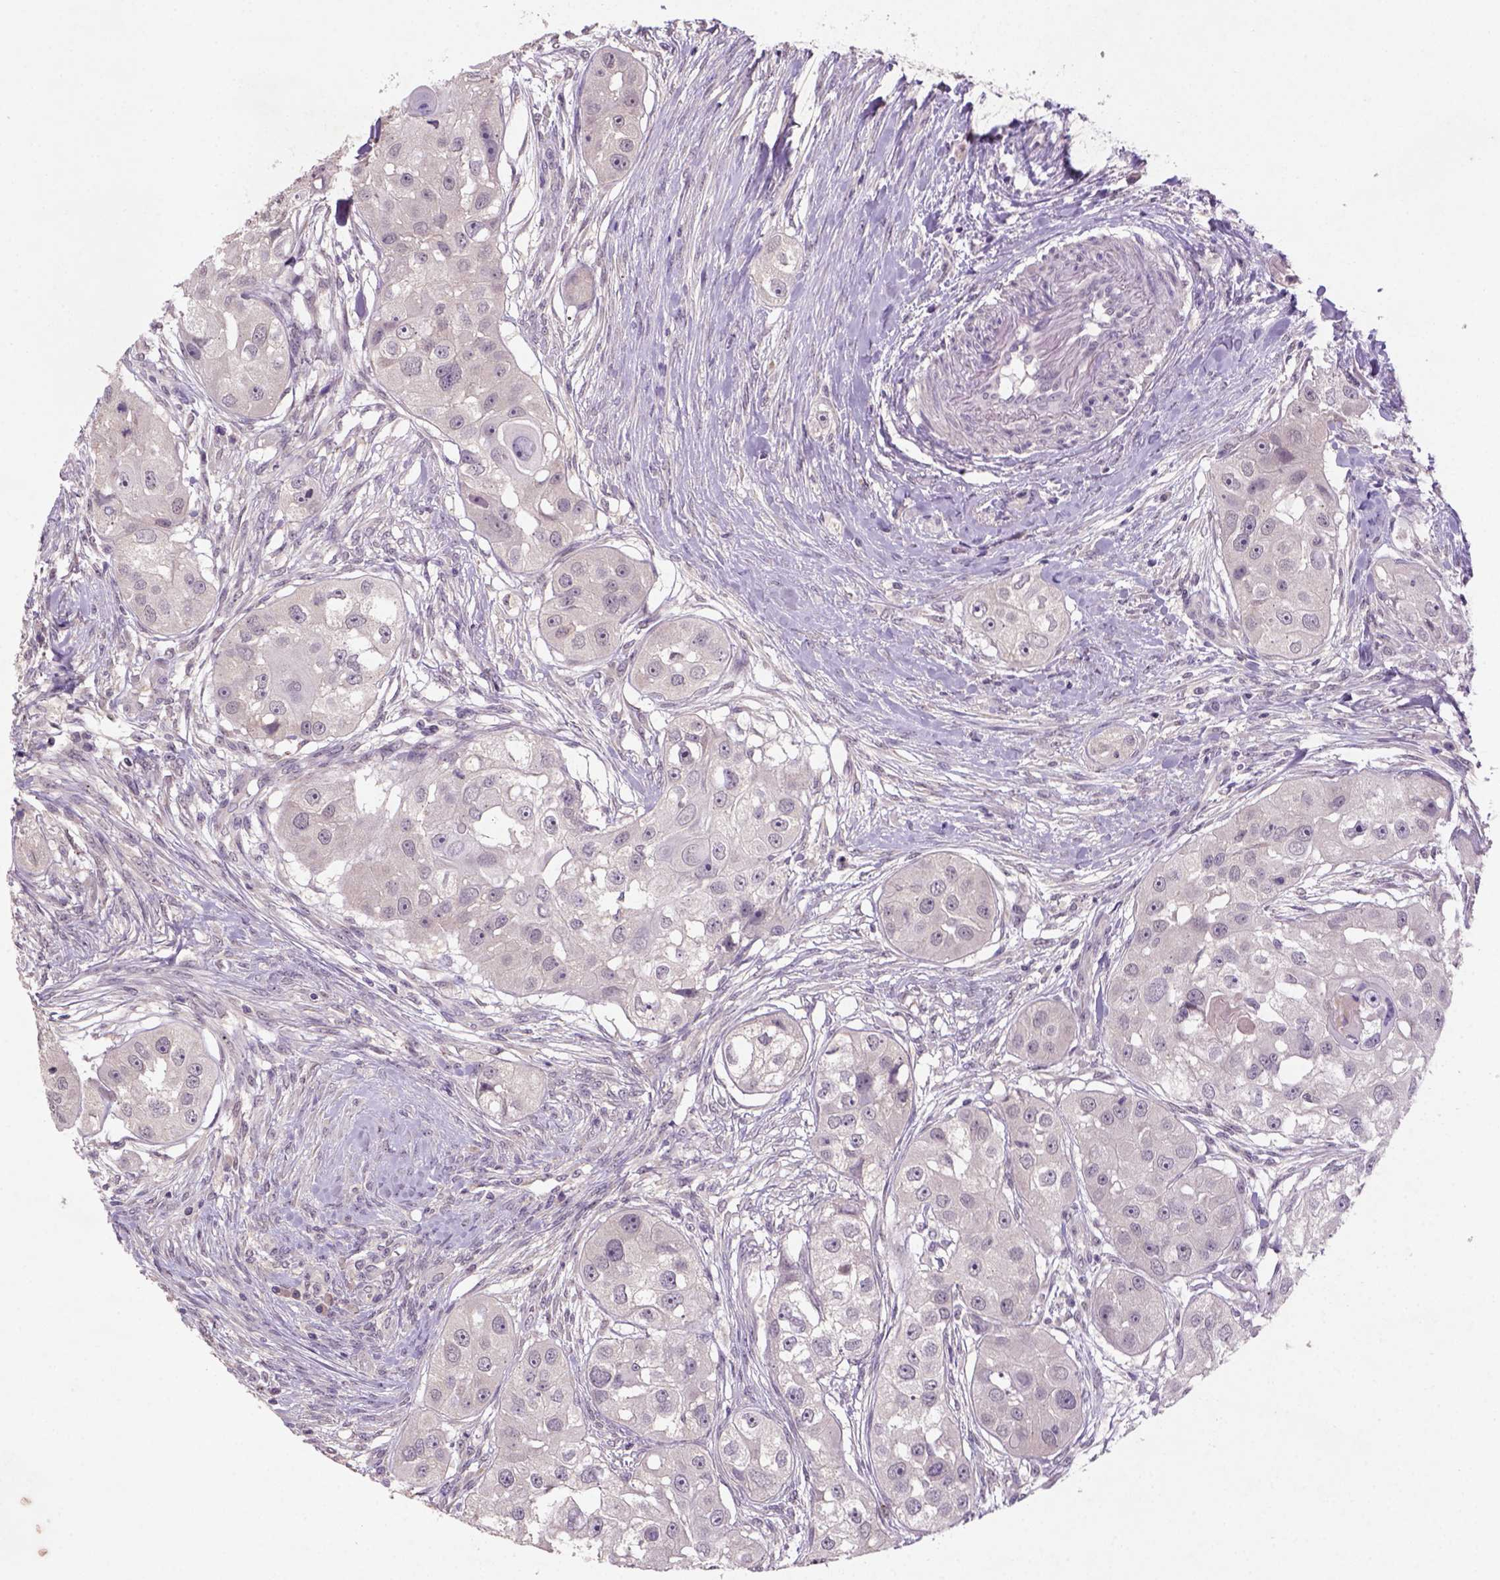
{"staining": {"intensity": "negative", "quantity": "none", "location": "none"}, "tissue": "head and neck cancer", "cell_type": "Tumor cells", "image_type": "cancer", "snomed": [{"axis": "morphology", "description": "Squamous cell carcinoma, NOS"}, {"axis": "topography", "description": "Head-Neck"}], "caption": "Image shows no significant protein positivity in tumor cells of head and neck cancer (squamous cell carcinoma).", "gene": "NLGN2", "patient": {"sex": "male", "age": 51}}